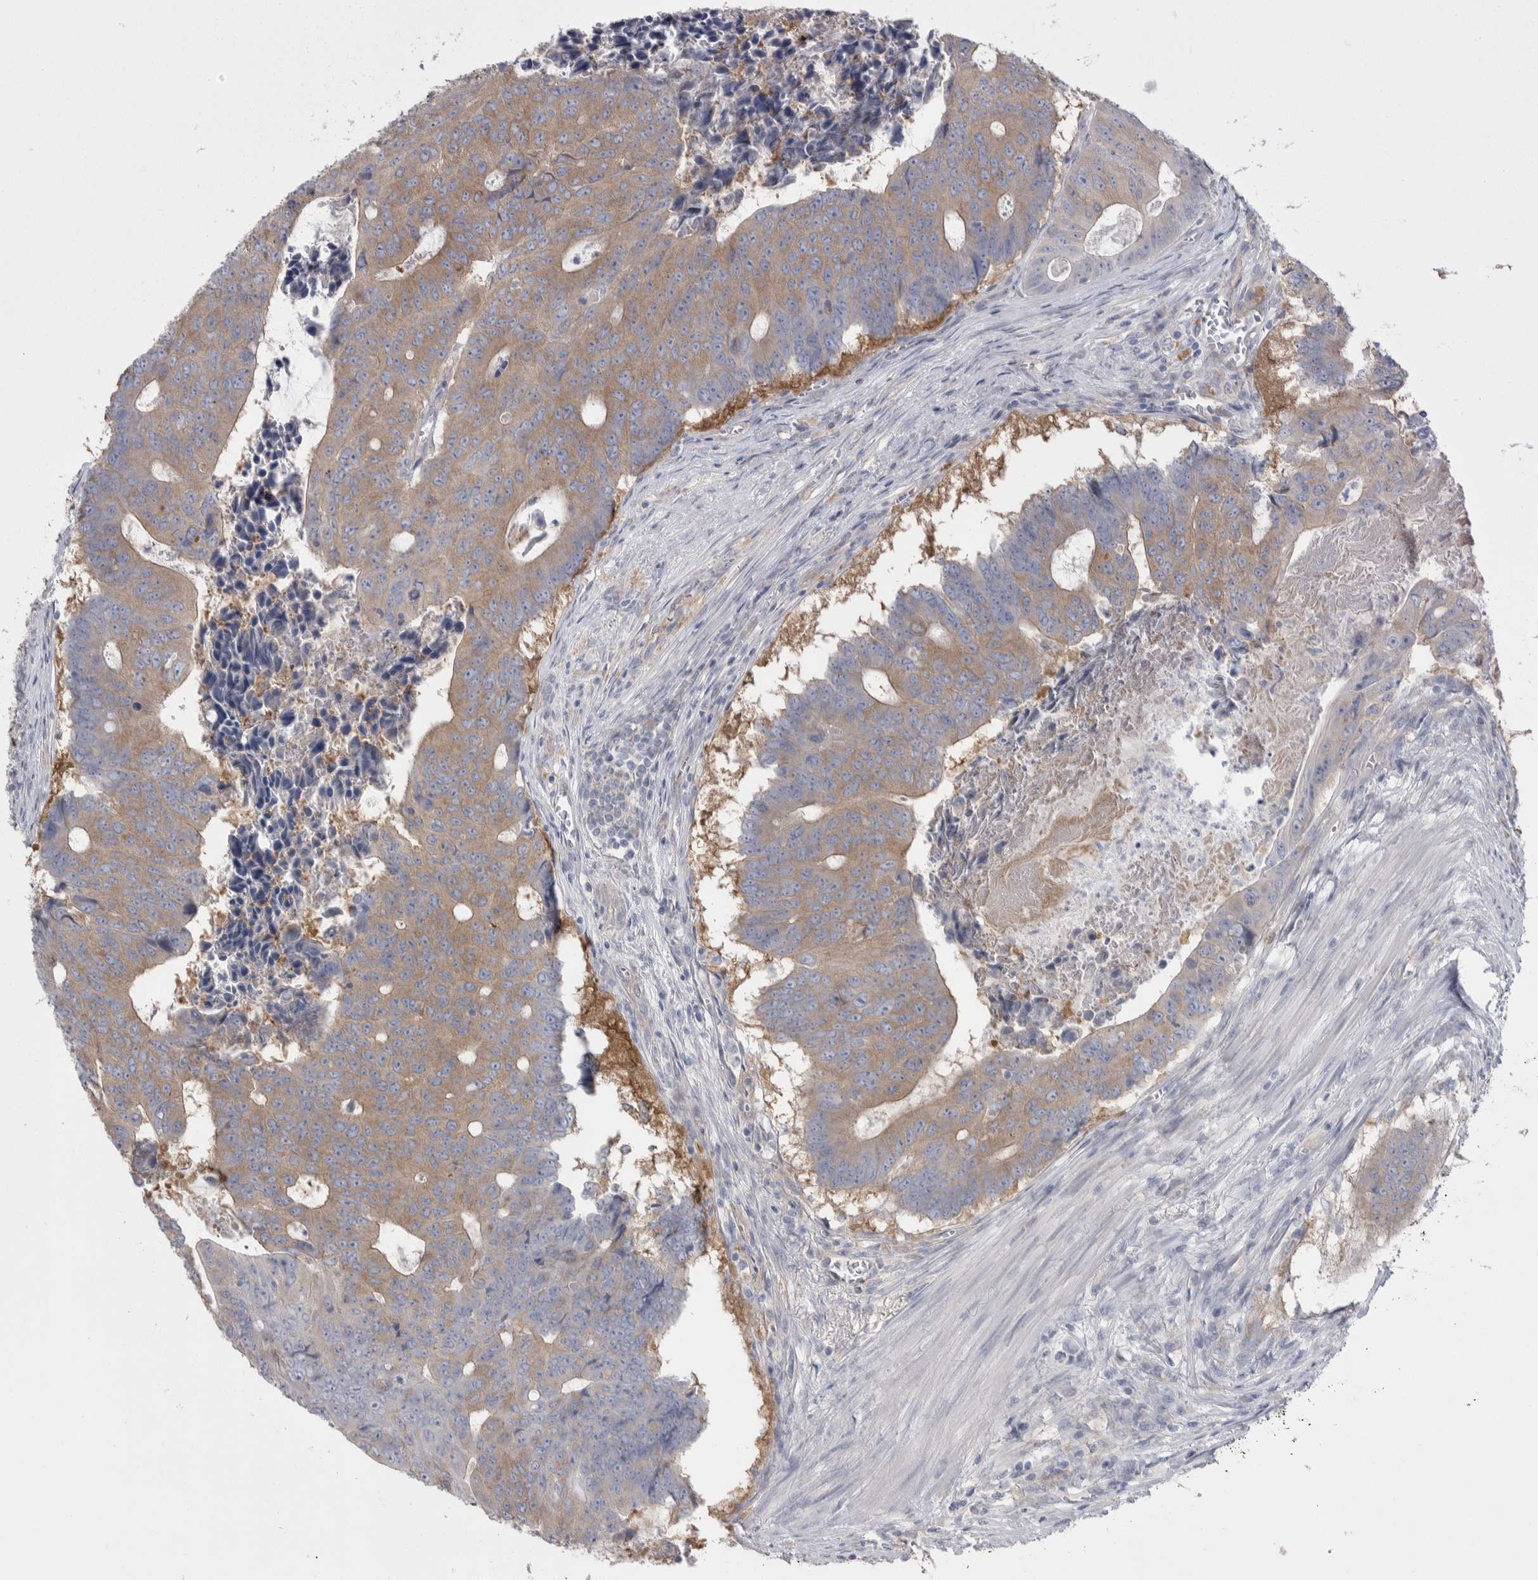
{"staining": {"intensity": "moderate", "quantity": ">75%", "location": "cytoplasmic/membranous"}, "tissue": "colorectal cancer", "cell_type": "Tumor cells", "image_type": "cancer", "snomed": [{"axis": "morphology", "description": "Adenocarcinoma, NOS"}, {"axis": "topography", "description": "Colon"}], "caption": "DAB immunohistochemical staining of human colorectal cancer (adenocarcinoma) demonstrates moderate cytoplasmic/membranous protein staining in approximately >75% of tumor cells.", "gene": "GPHN", "patient": {"sex": "male", "age": 87}}